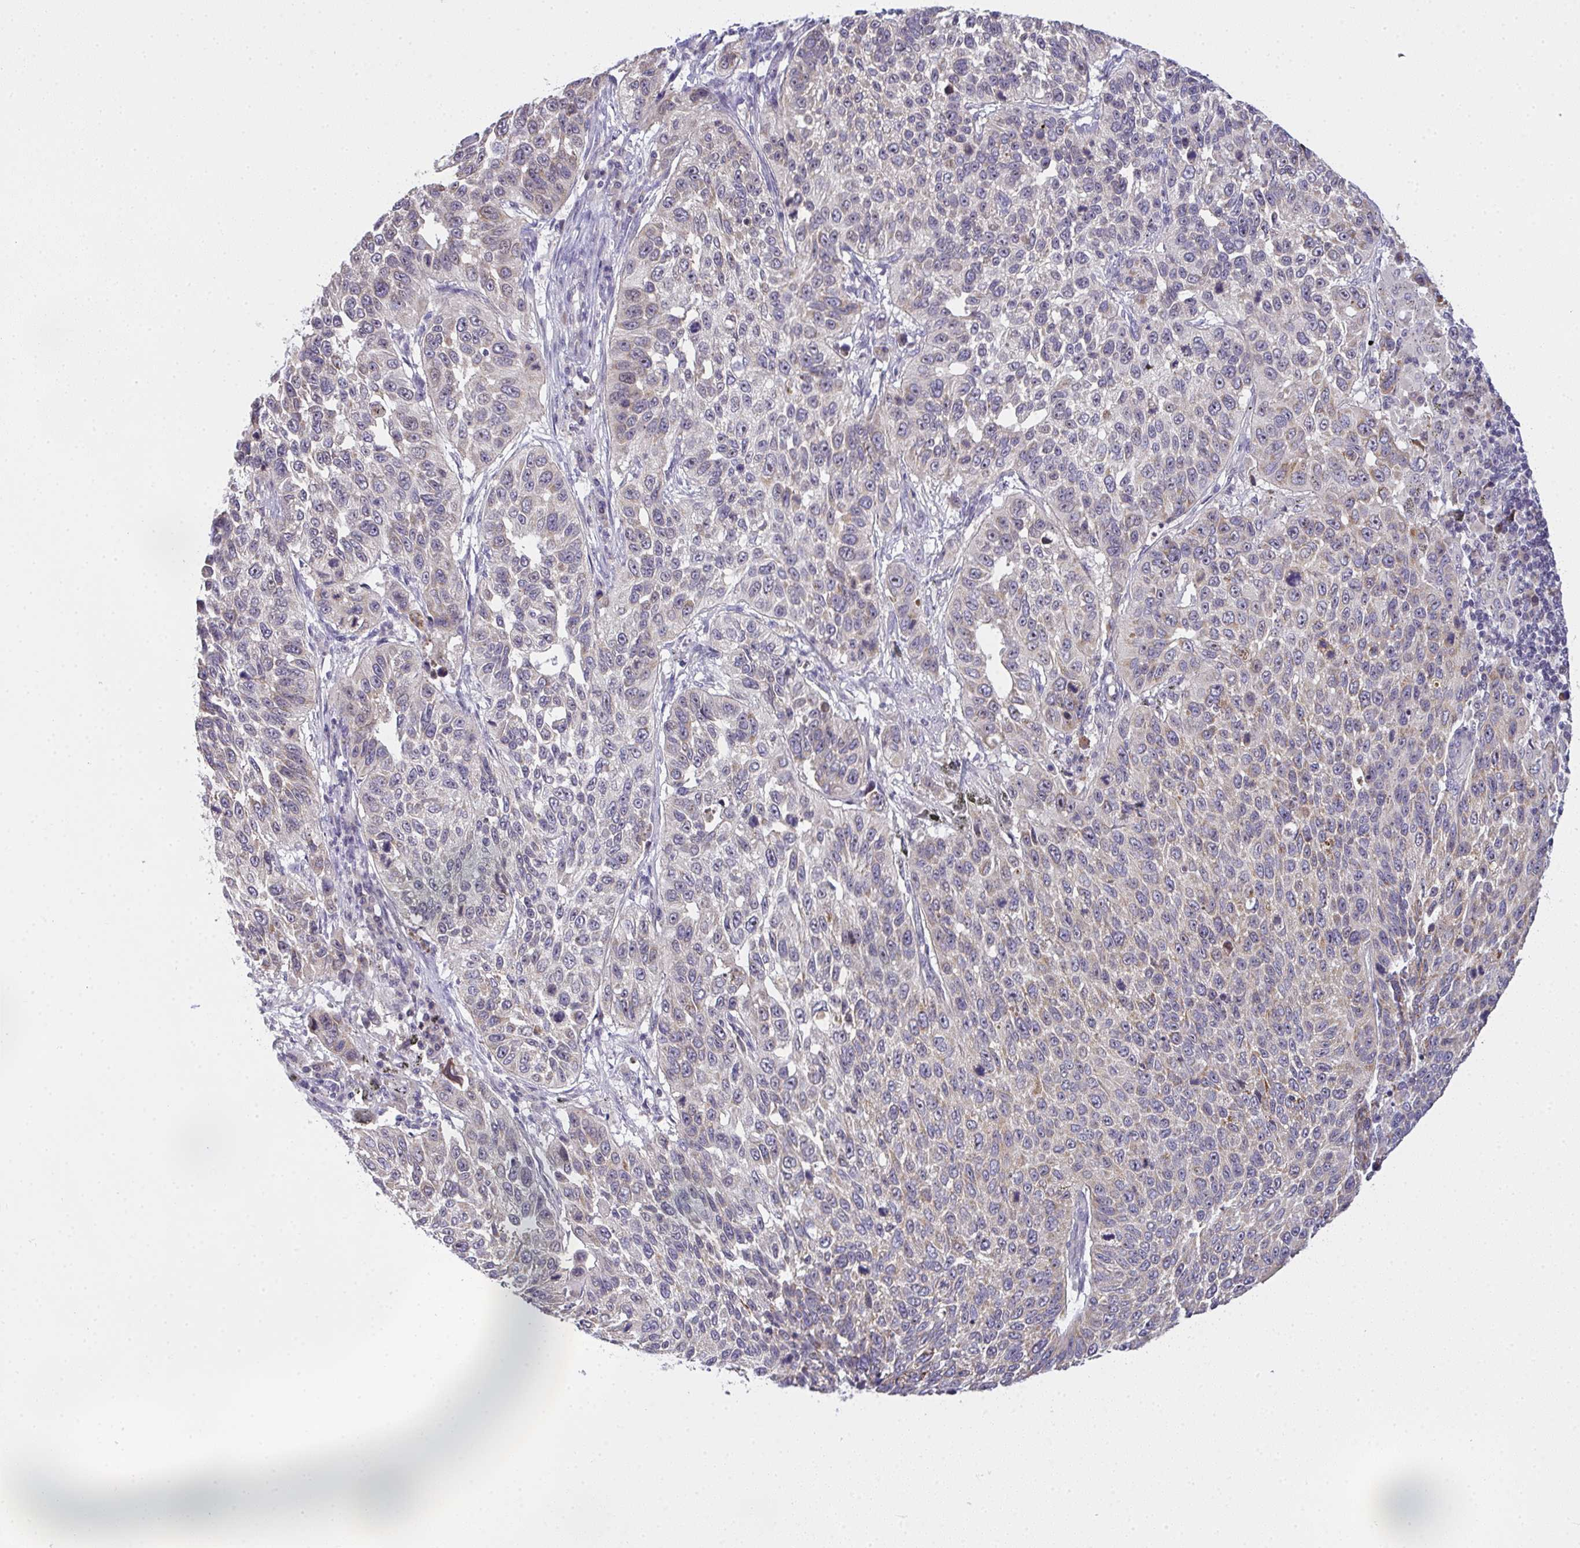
{"staining": {"intensity": "negative", "quantity": "none", "location": "none"}, "tissue": "lung cancer", "cell_type": "Tumor cells", "image_type": "cancer", "snomed": [{"axis": "morphology", "description": "Squamous cell carcinoma, NOS"}, {"axis": "topography", "description": "Lung"}], "caption": "Immunohistochemistry (IHC) histopathology image of human lung squamous cell carcinoma stained for a protein (brown), which reveals no staining in tumor cells.", "gene": "NT5C1A", "patient": {"sex": "male", "age": 62}}